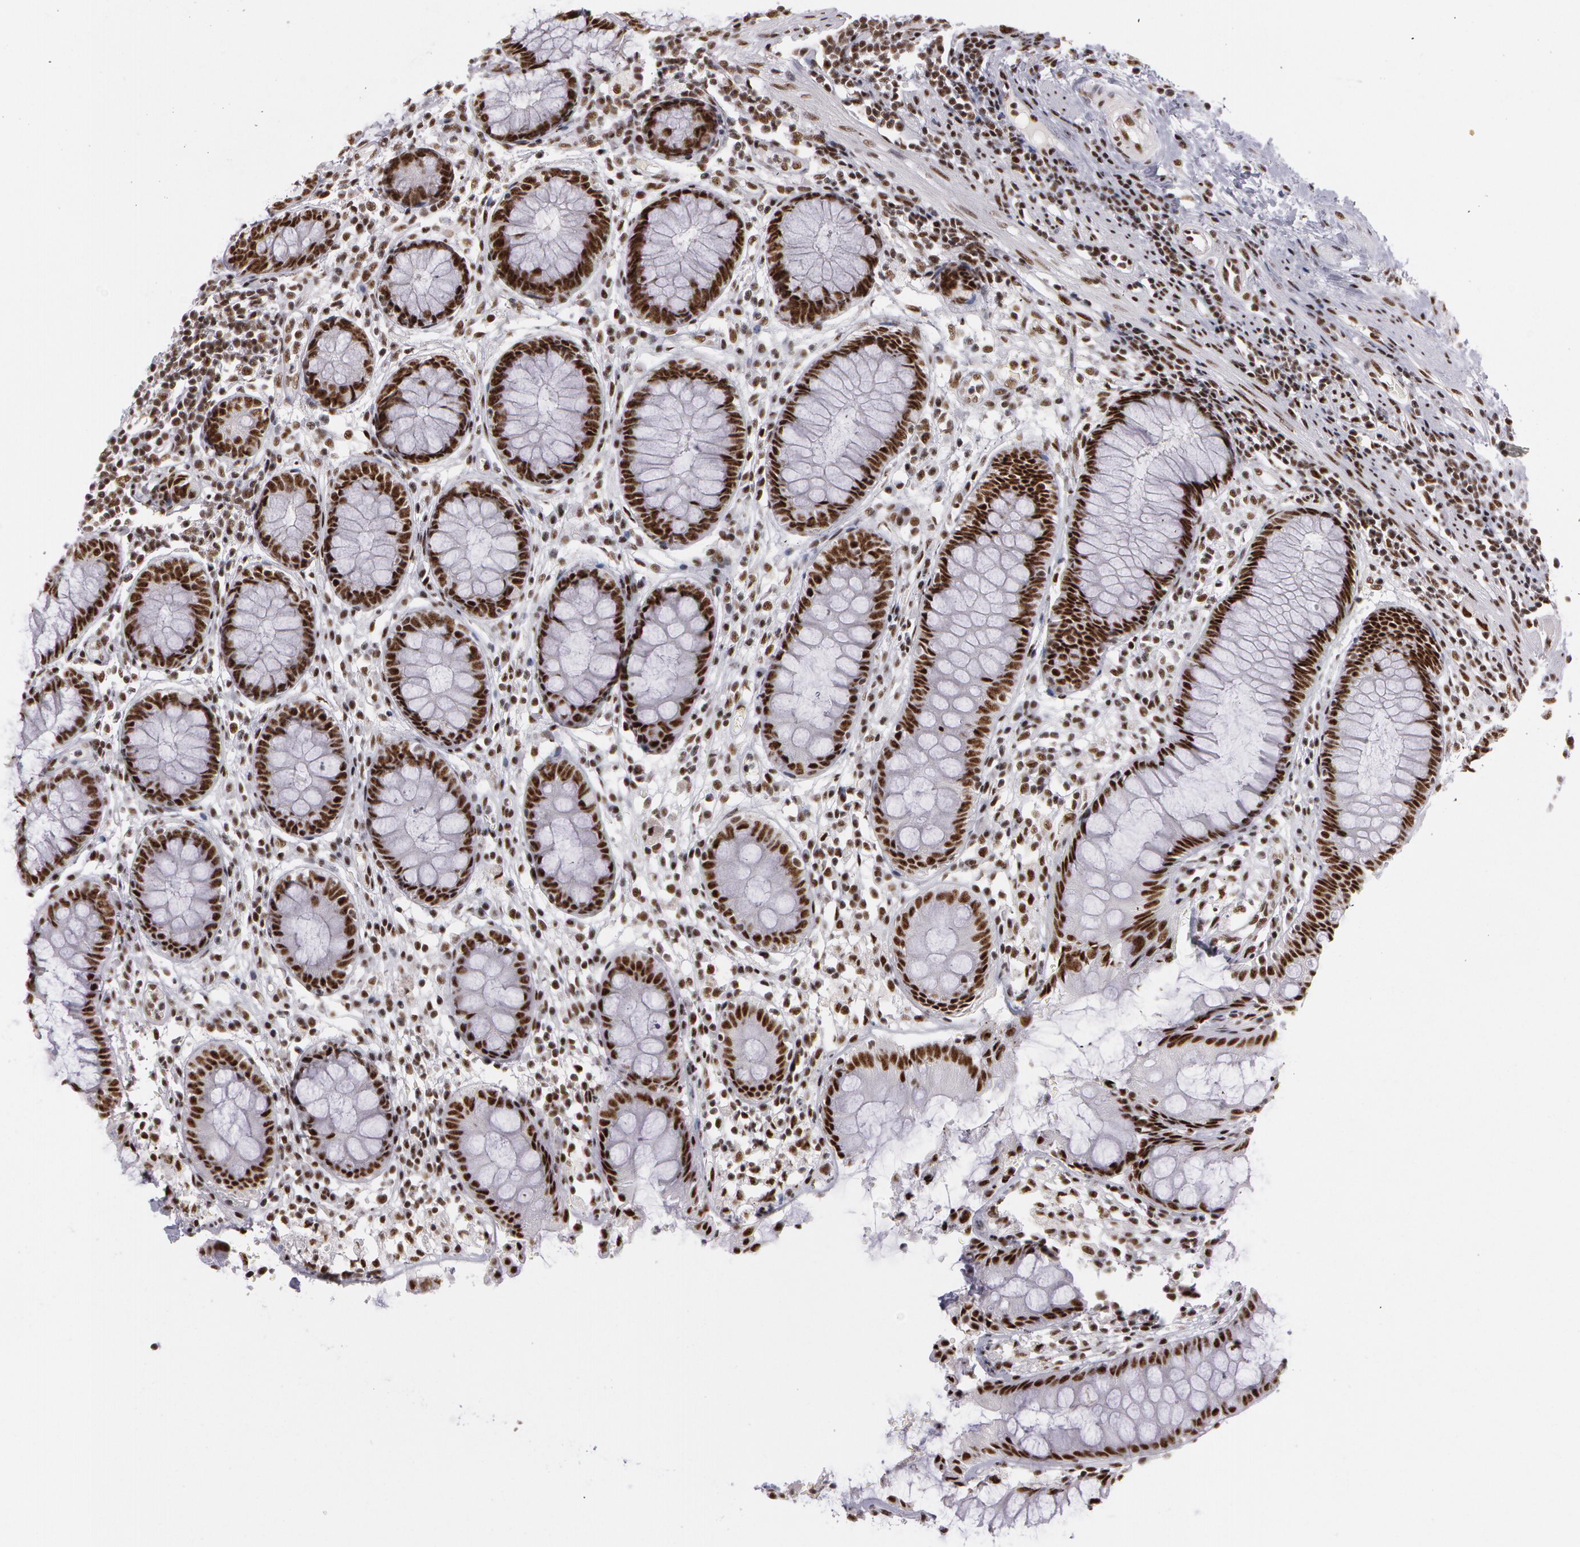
{"staining": {"intensity": "strong", "quantity": ">75%", "location": "nuclear"}, "tissue": "rectum", "cell_type": "Glandular cells", "image_type": "normal", "snomed": [{"axis": "morphology", "description": "Normal tissue, NOS"}, {"axis": "topography", "description": "Rectum"}], "caption": "Immunohistochemistry (IHC) photomicrograph of benign rectum: rectum stained using immunohistochemistry demonstrates high levels of strong protein expression localized specifically in the nuclear of glandular cells, appearing as a nuclear brown color.", "gene": "PNN", "patient": {"sex": "female", "age": 66}}